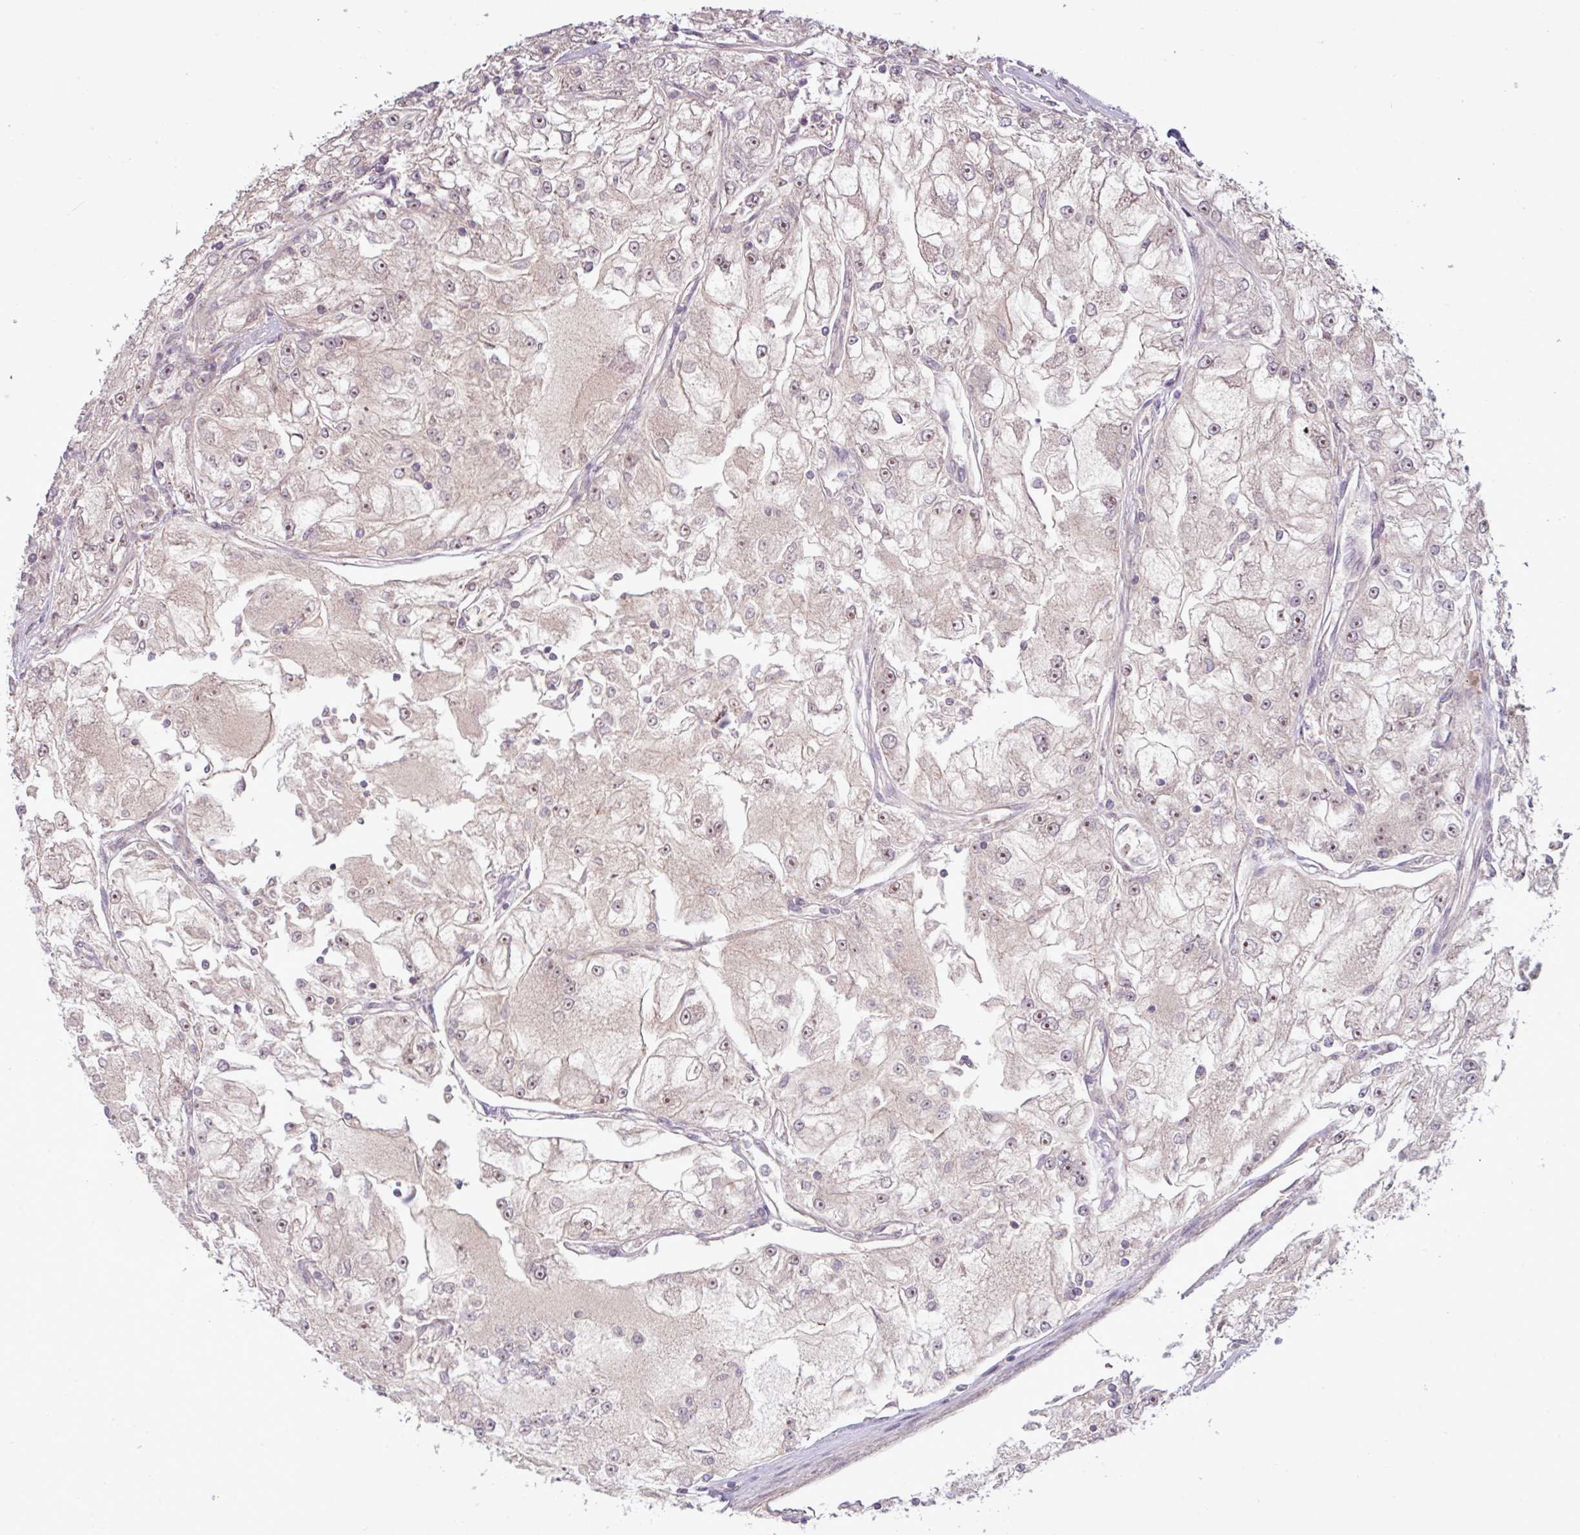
{"staining": {"intensity": "negative", "quantity": "none", "location": "none"}, "tissue": "renal cancer", "cell_type": "Tumor cells", "image_type": "cancer", "snomed": [{"axis": "morphology", "description": "Adenocarcinoma, NOS"}, {"axis": "topography", "description": "Kidney"}], "caption": "This is an immunohistochemistry image of adenocarcinoma (renal). There is no staining in tumor cells.", "gene": "TNFSF12", "patient": {"sex": "female", "age": 72}}